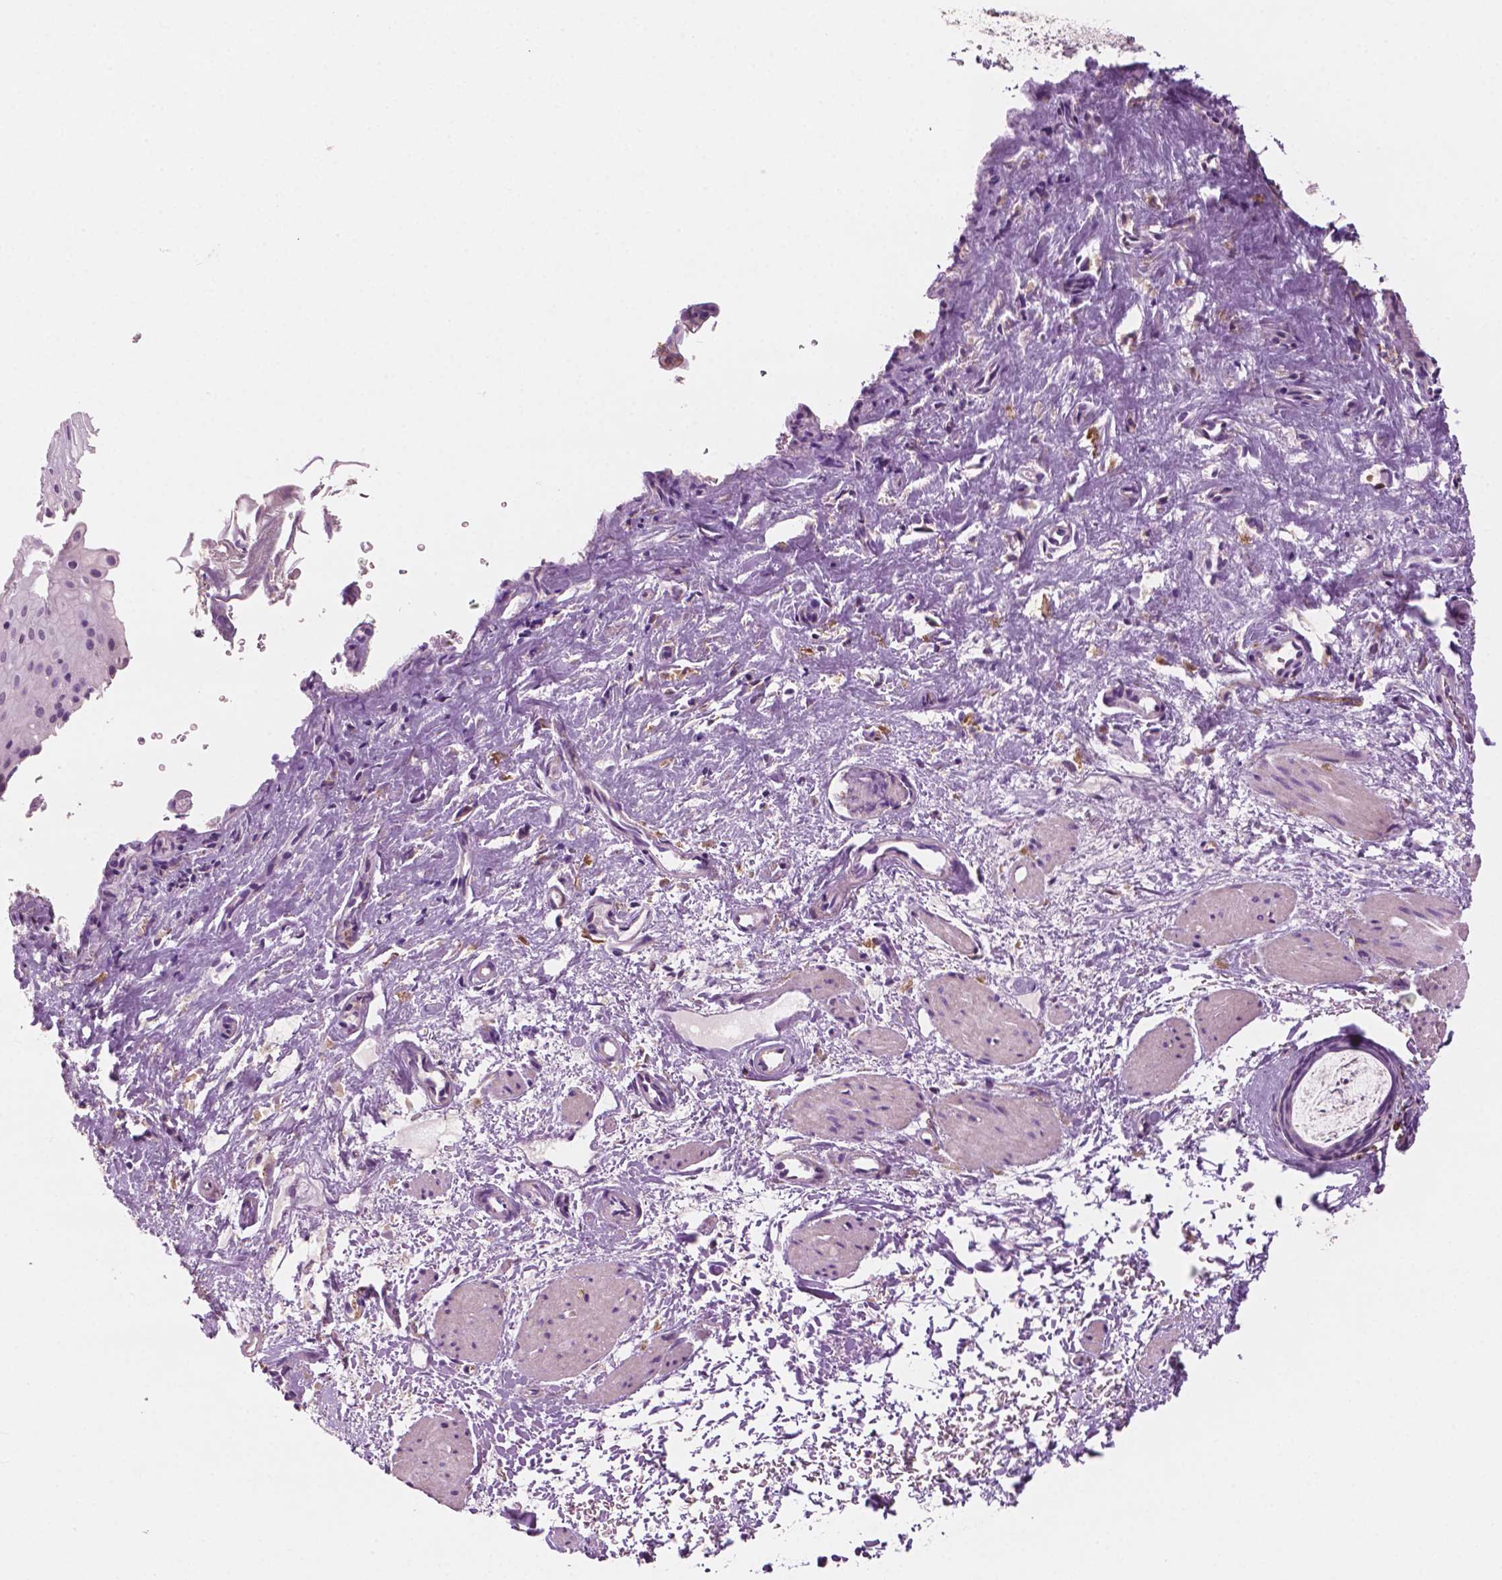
{"staining": {"intensity": "negative", "quantity": "none", "location": "none"}, "tissue": "esophagus", "cell_type": "Squamous epithelial cells", "image_type": "normal", "snomed": [{"axis": "morphology", "description": "Normal tissue, NOS"}, {"axis": "topography", "description": "Esophagus"}], "caption": "Protein analysis of normal esophagus exhibits no significant positivity in squamous epithelial cells.", "gene": "LRP1B", "patient": {"sex": "male", "age": 68}}